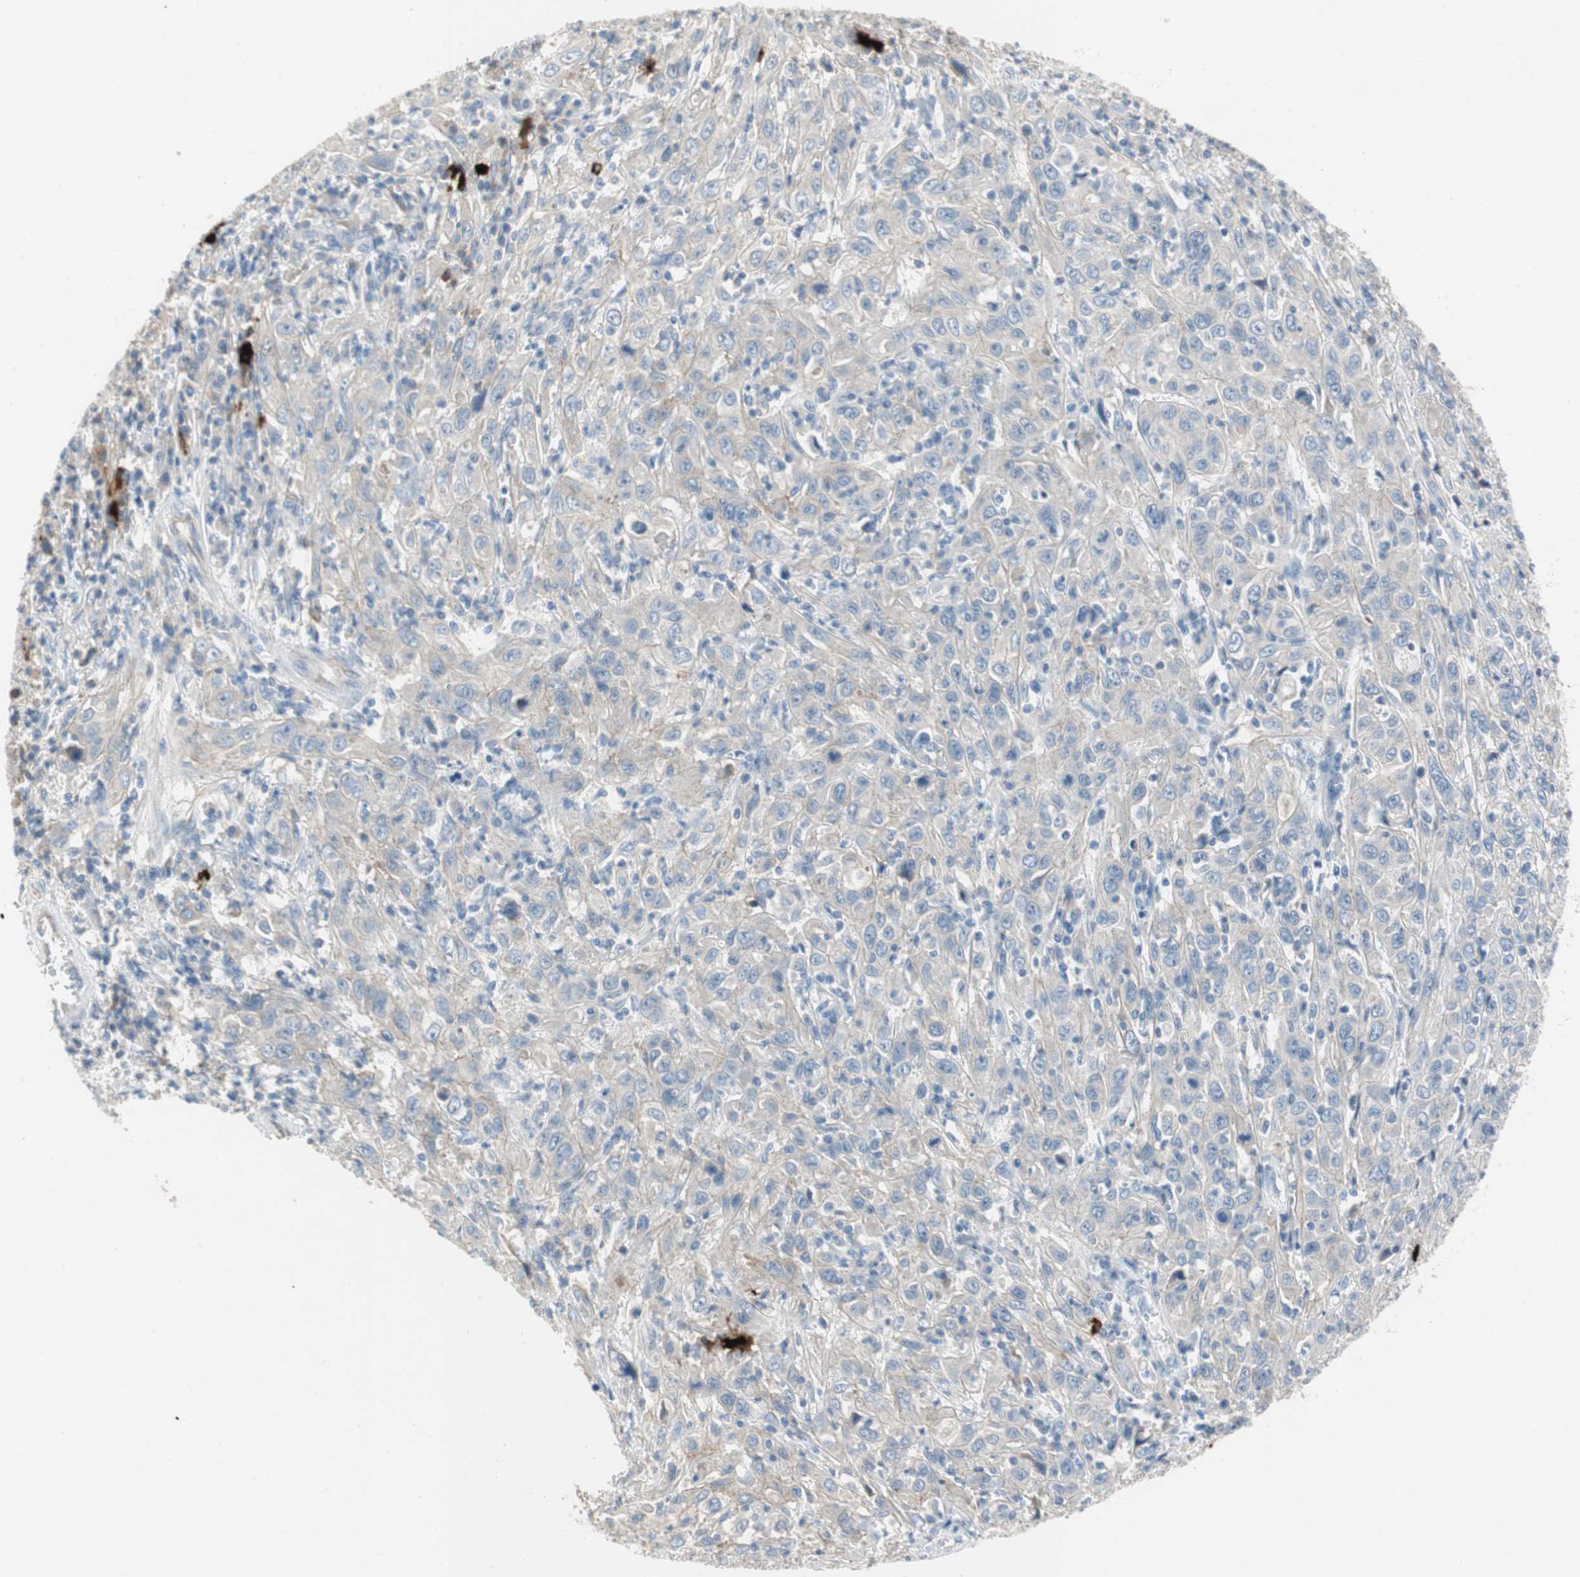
{"staining": {"intensity": "weak", "quantity": "25%-75%", "location": "cytoplasmic/membranous"}, "tissue": "cervical cancer", "cell_type": "Tumor cells", "image_type": "cancer", "snomed": [{"axis": "morphology", "description": "Squamous cell carcinoma, NOS"}, {"axis": "topography", "description": "Cervix"}], "caption": "Immunohistochemical staining of cervical cancer (squamous cell carcinoma) displays weak cytoplasmic/membranous protein expression in approximately 25%-75% of tumor cells.", "gene": "CPA3", "patient": {"sex": "female", "age": 46}}